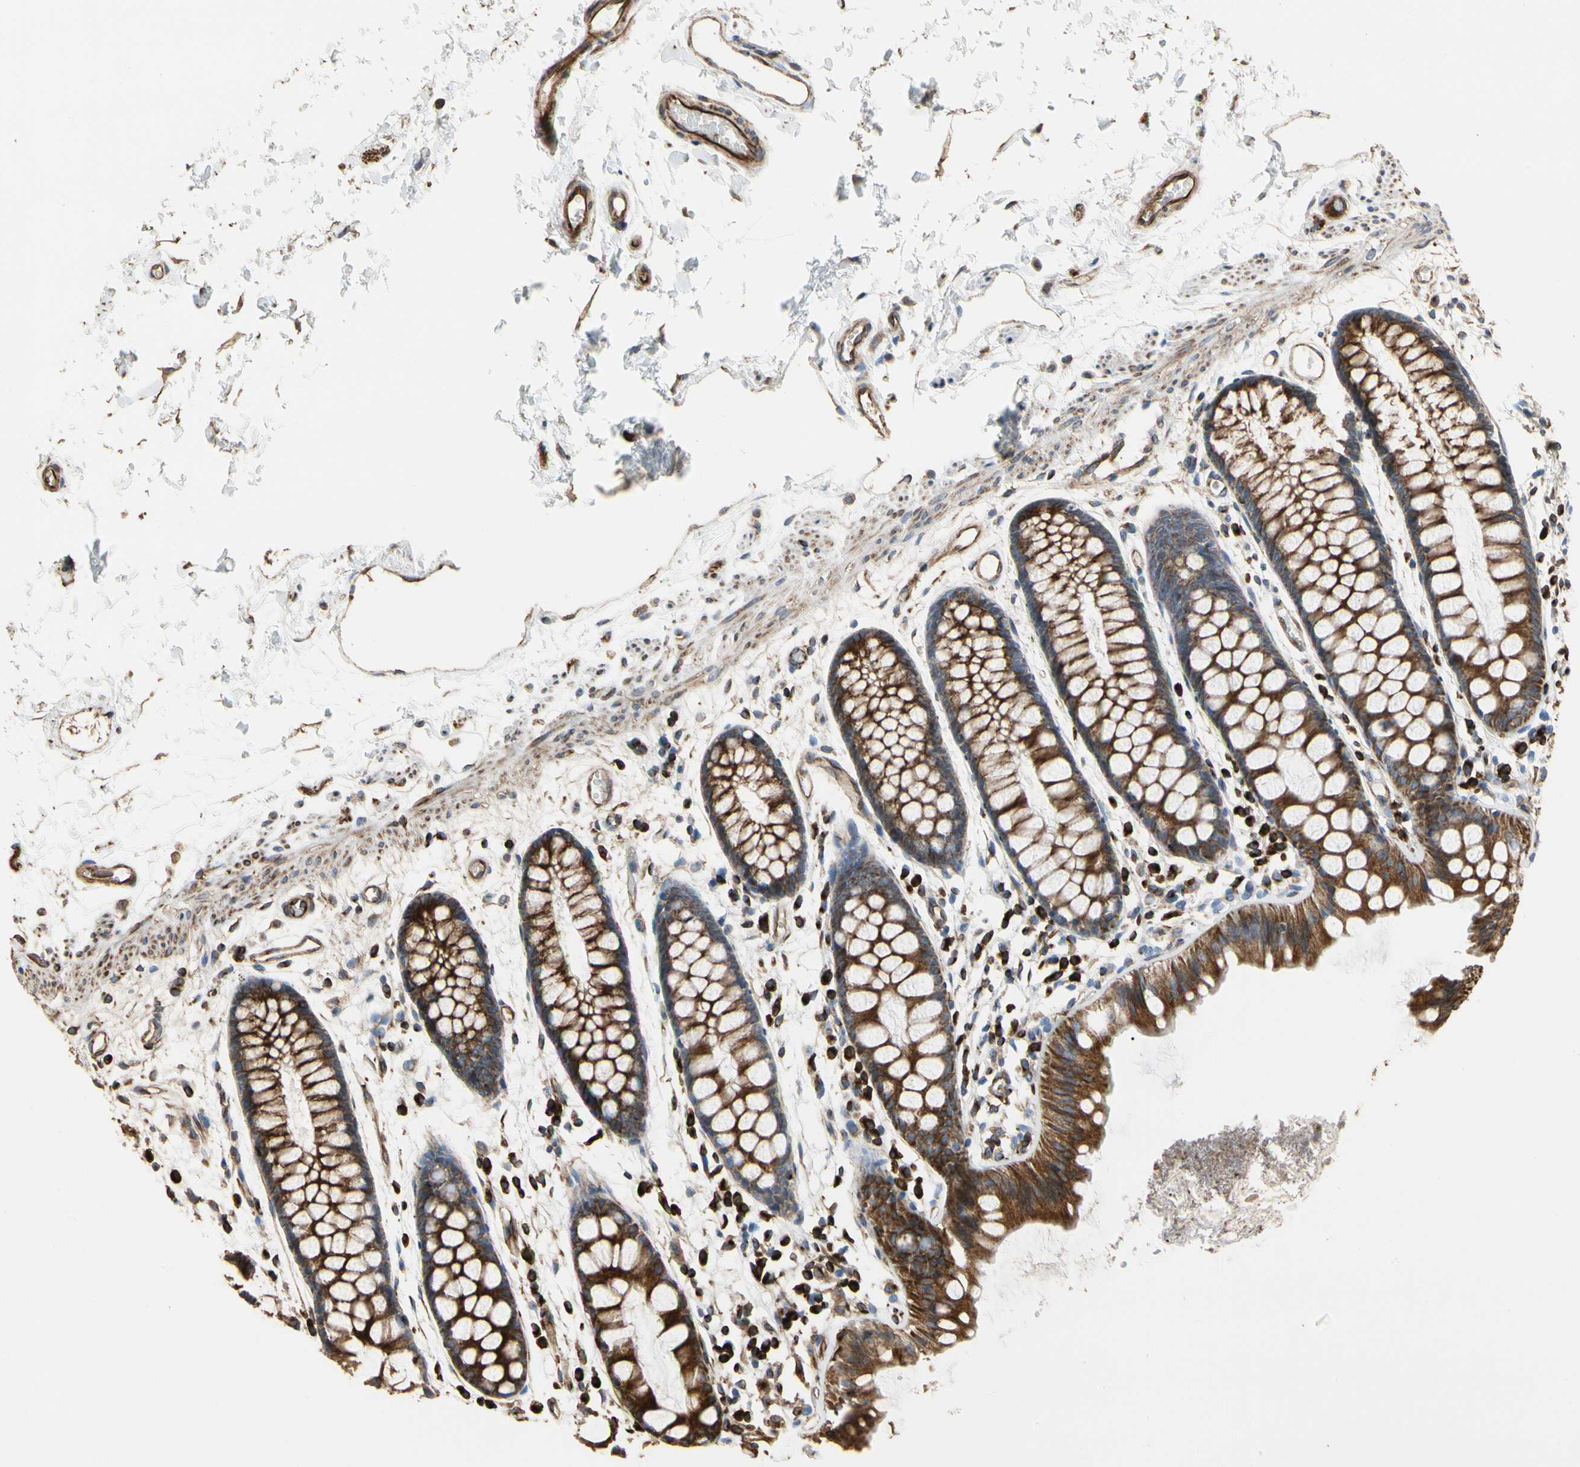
{"staining": {"intensity": "moderate", "quantity": ">75%", "location": "cytoplasmic/membranous"}, "tissue": "rectum", "cell_type": "Glandular cells", "image_type": "normal", "snomed": [{"axis": "morphology", "description": "Normal tissue, NOS"}, {"axis": "topography", "description": "Rectum"}], "caption": "Immunohistochemical staining of benign rectum shows moderate cytoplasmic/membranous protein staining in approximately >75% of glandular cells. (DAB (3,3'-diaminobenzidine) IHC with brightfield microscopy, high magnification).", "gene": "TUBA1A", "patient": {"sex": "female", "age": 66}}